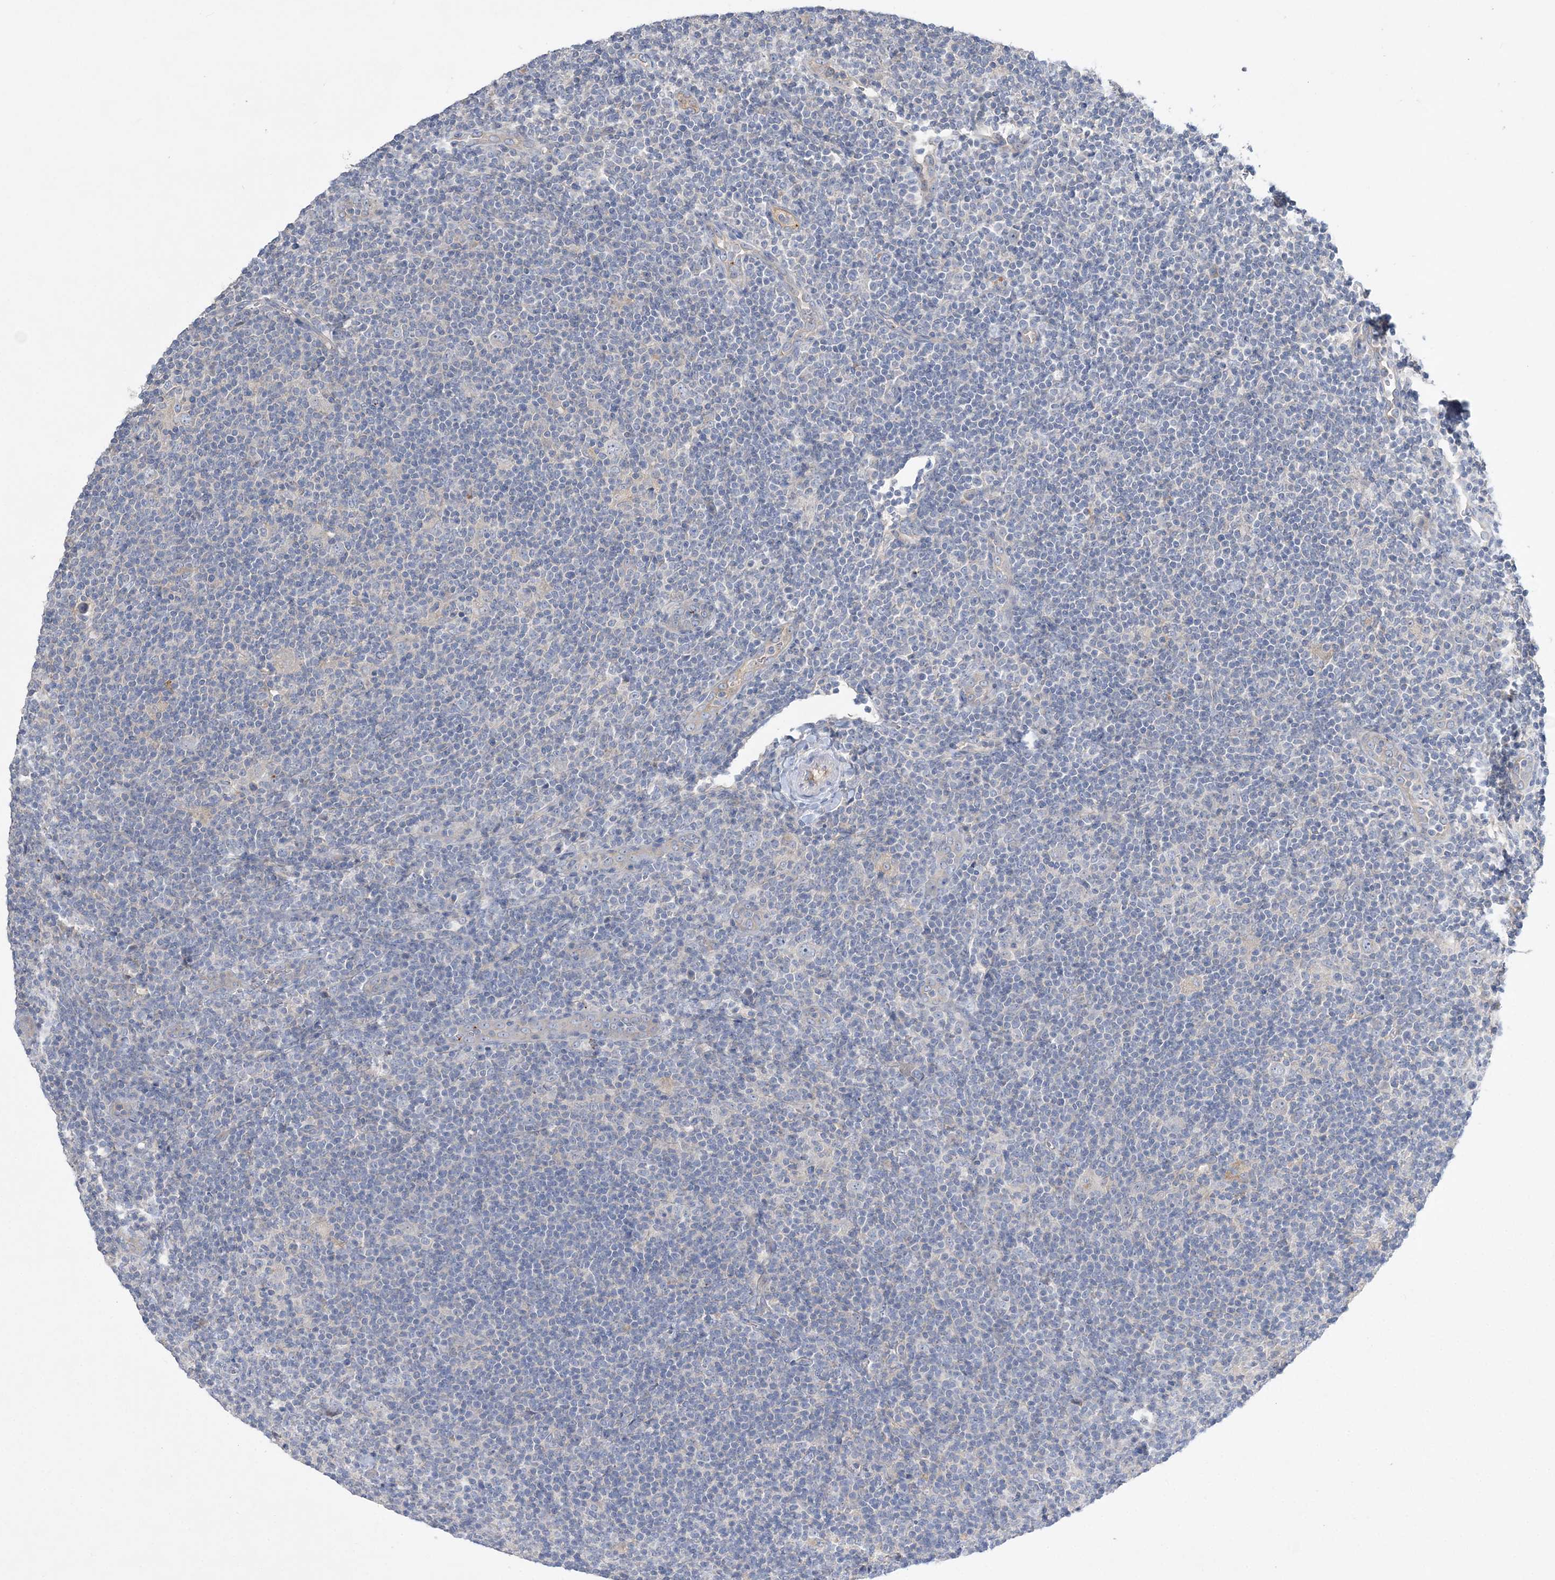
{"staining": {"intensity": "negative", "quantity": "none", "location": "none"}, "tissue": "lymphoma", "cell_type": "Tumor cells", "image_type": "cancer", "snomed": [{"axis": "morphology", "description": "Hodgkin's disease, NOS"}, {"axis": "topography", "description": "Lymph node"}], "caption": "Immunohistochemistry (IHC) of human Hodgkin's disease shows no staining in tumor cells.", "gene": "ADCK2", "patient": {"sex": "female", "age": 57}}